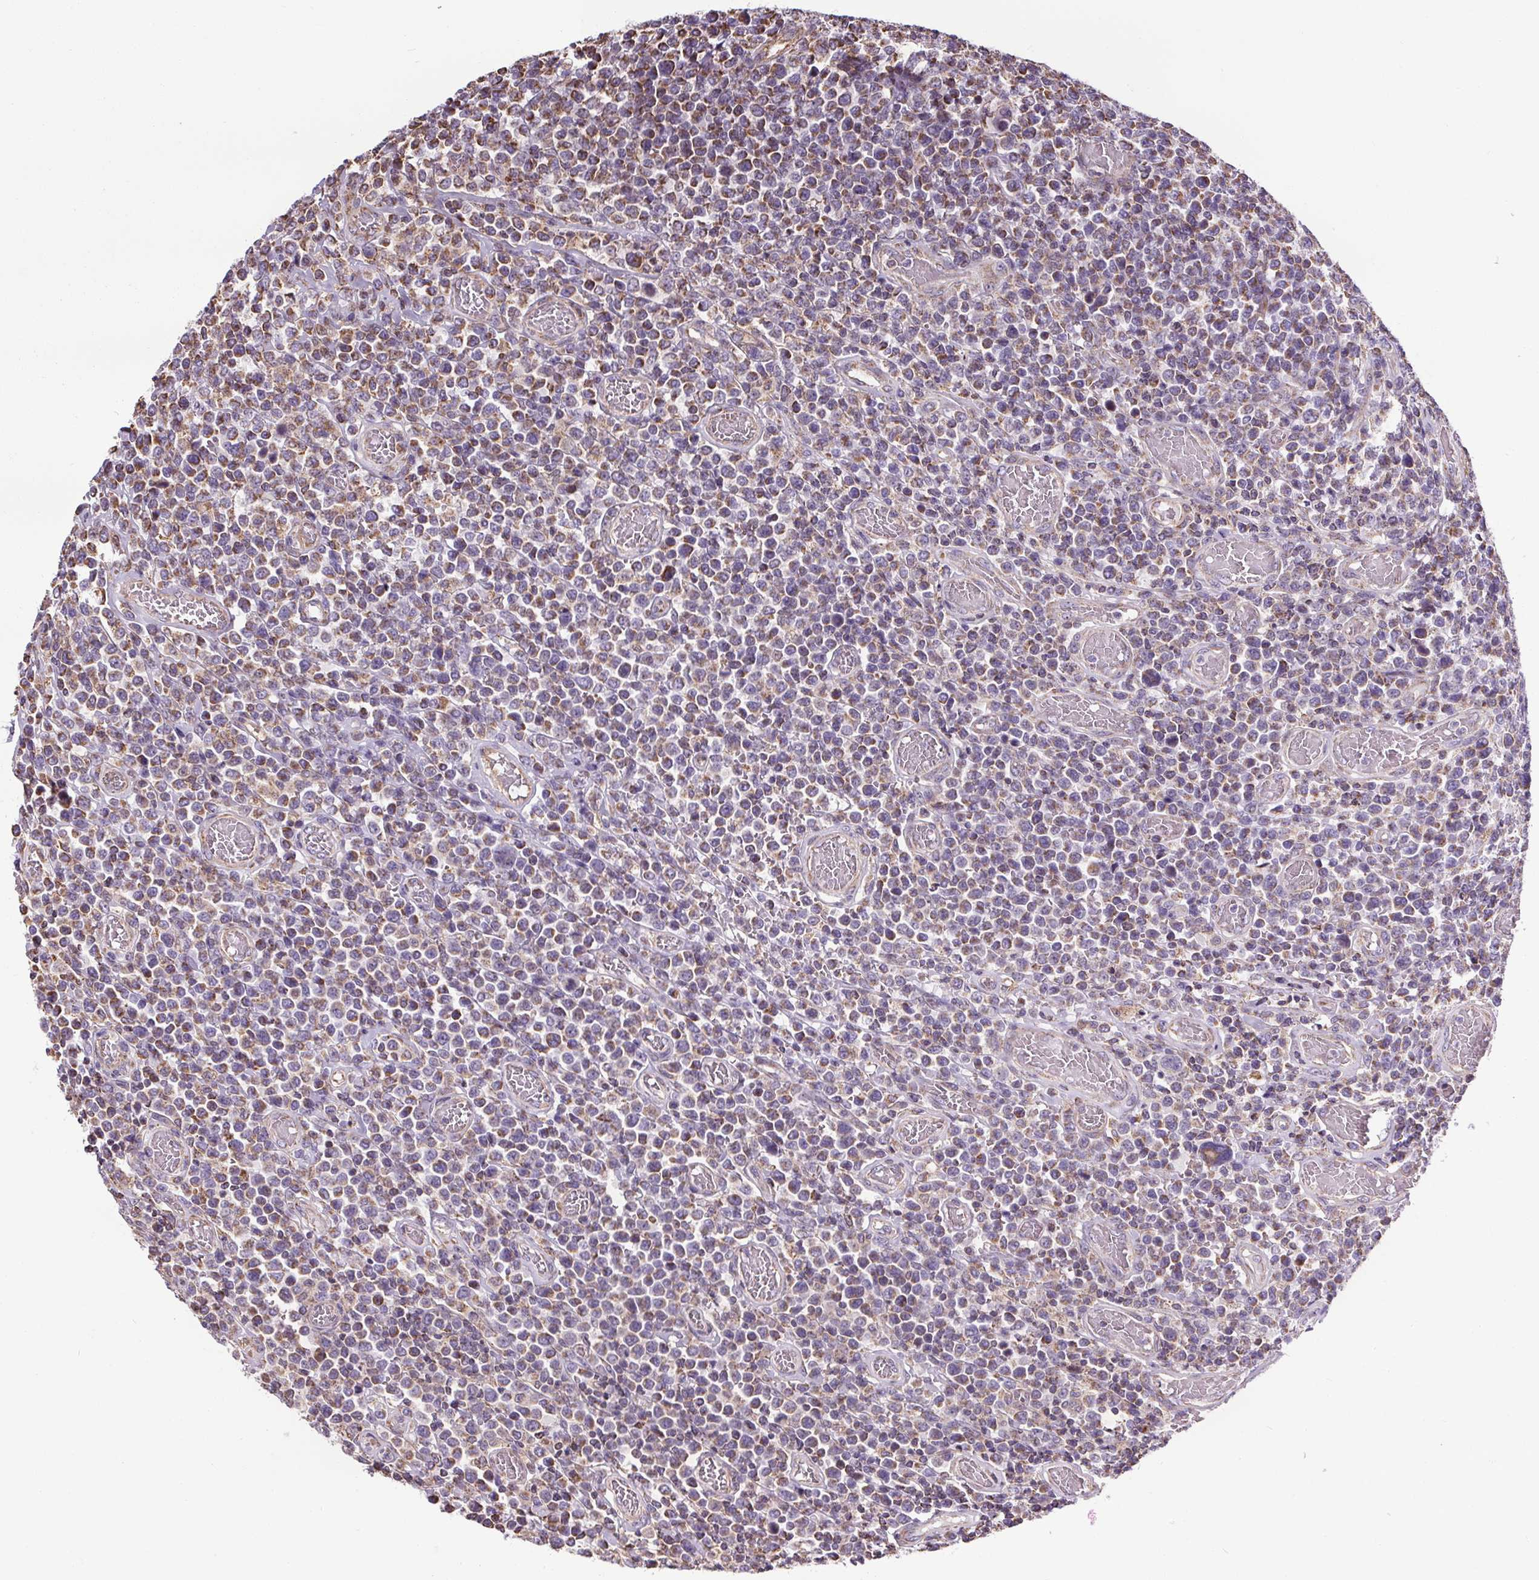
{"staining": {"intensity": "weak", "quantity": ">75%", "location": "cytoplasmic/membranous"}, "tissue": "lymphoma", "cell_type": "Tumor cells", "image_type": "cancer", "snomed": [{"axis": "morphology", "description": "Malignant lymphoma, non-Hodgkin's type, High grade"}, {"axis": "topography", "description": "Soft tissue"}], "caption": "Brown immunohistochemical staining in lymphoma displays weak cytoplasmic/membranous expression in about >75% of tumor cells.", "gene": "ZNF548", "patient": {"sex": "female", "age": 56}}